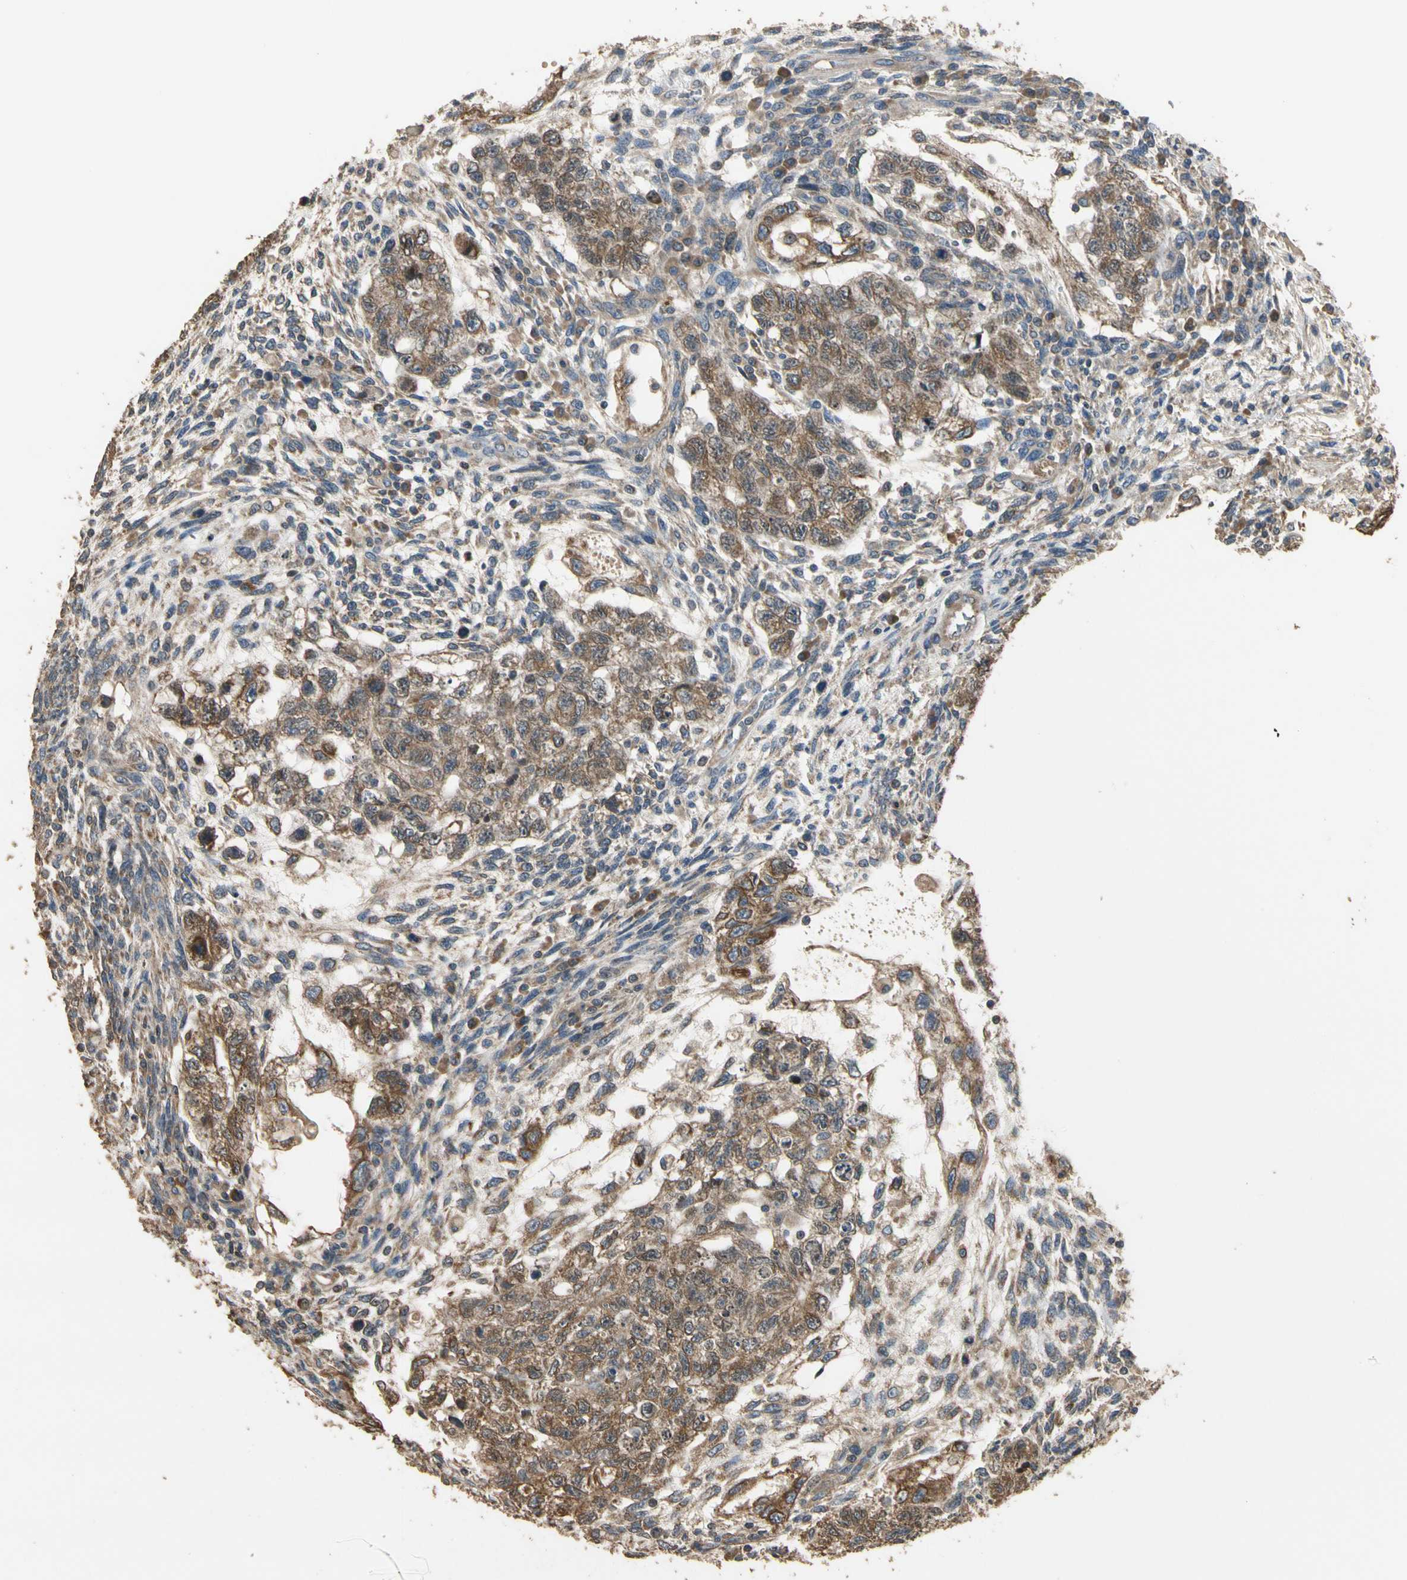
{"staining": {"intensity": "moderate", "quantity": ">75%", "location": "cytoplasmic/membranous"}, "tissue": "testis cancer", "cell_type": "Tumor cells", "image_type": "cancer", "snomed": [{"axis": "morphology", "description": "Normal tissue, NOS"}, {"axis": "morphology", "description": "Carcinoma, Embryonal, NOS"}, {"axis": "topography", "description": "Testis"}], "caption": "Embryonal carcinoma (testis) was stained to show a protein in brown. There is medium levels of moderate cytoplasmic/membranous positivity in approximately >75% of tumor cells.", "gene": "STX18", "patient": {"sex": "male", "age": 36}}